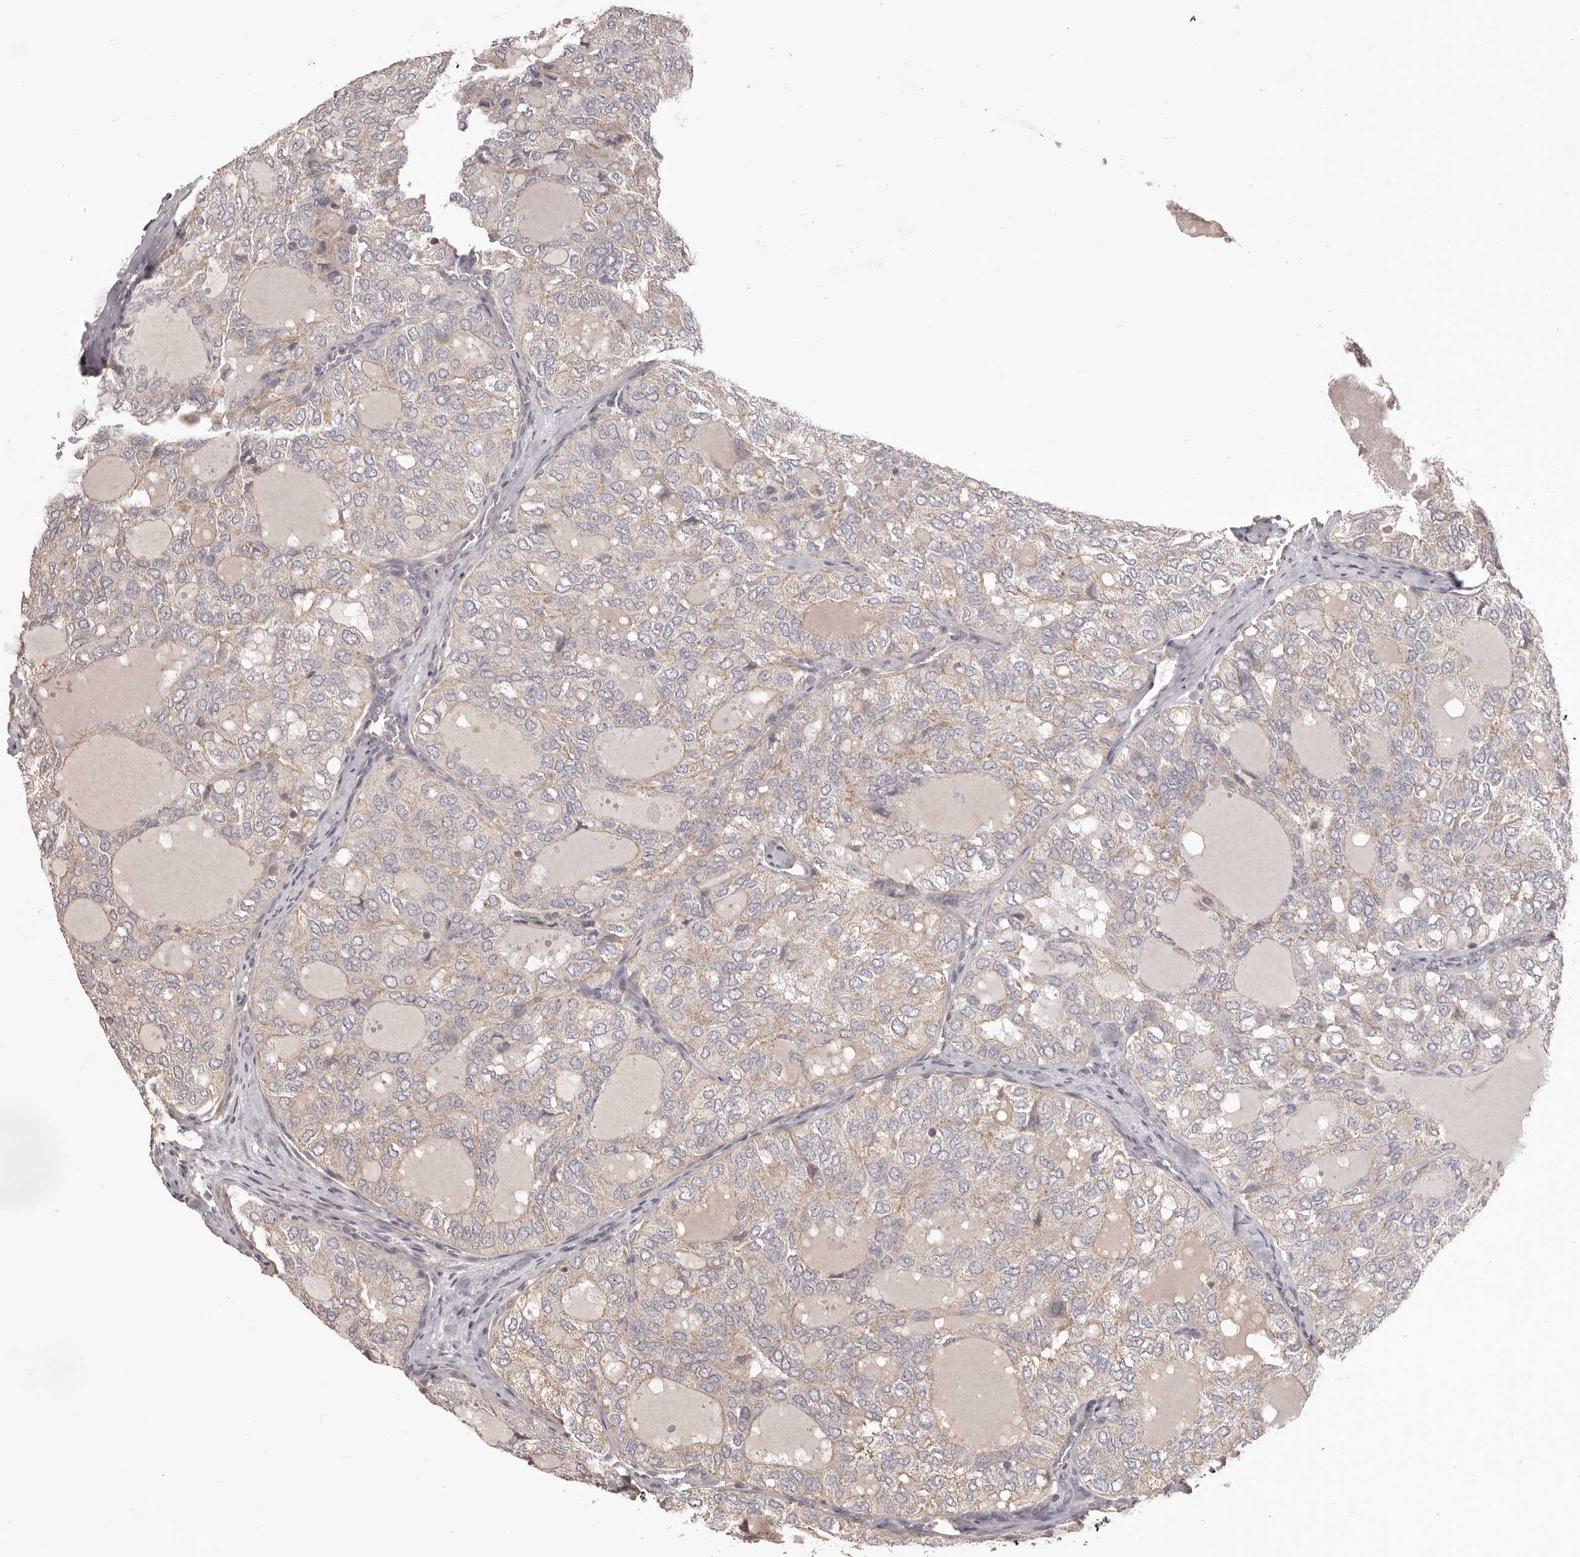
{"staining": {"intensity": "weak", "quantity": "<25%", "location": "cytoplasmic/membranous"}, "tissue": "thyroid cancer", "cell_type": "Tumor cells", "image_type": "cancer", "snomed": [{"axis": "morphology", "description": "Follicular adenoma carcinoma, NOS"}, {"axis": "topography", "description": "Thyroid gland"}], "caption": "IHC of thyroid follicular adenoma carcinoma demonstrates no positivity in tumor cells.", "gene": "HRH1", "patient": {"sex": "male", "age": 75}}